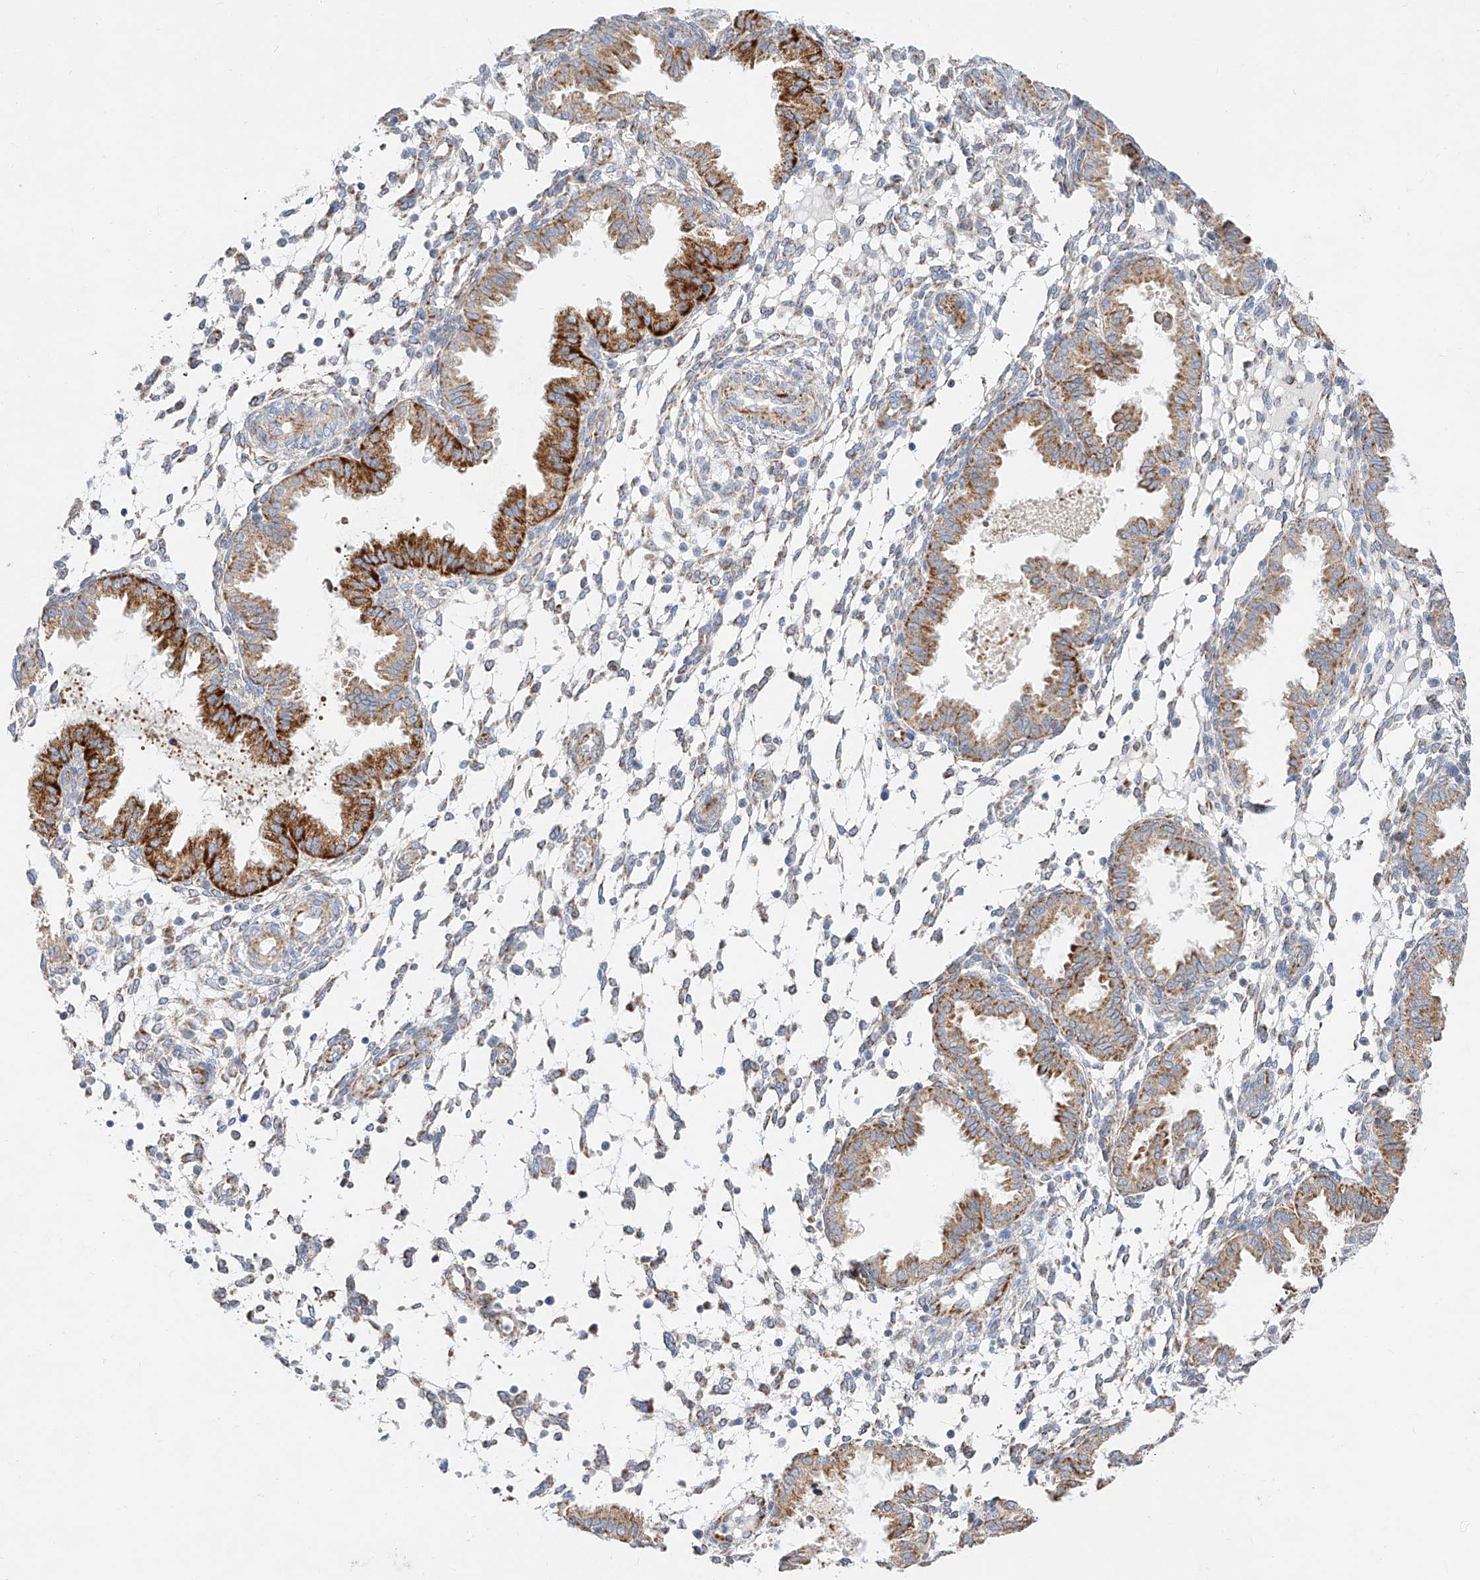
{"staining": {"intensity": "moderate", "quantity": "<25%", "location": "cytoplasmic/membranous"}, "tissue": "endometrium", "cell_type": "Cells in endometrial stroma", "image_type": "normal", "snomed": [{"axis": "morphology", "description": "Normal tissue, NOS"}, {"axis": "topography", "description": "Endometrium"}], "caption": "The histopathology image exhibits immunohistochemical staining of benign endometrium. There is moderate cytoplasmic/membranous staining is present in approximately <25% of cells in endometrial stroma. Nuclei are stained in blue.", "gene": "CST9", "patient": {"sex": "female", "age": 33}}